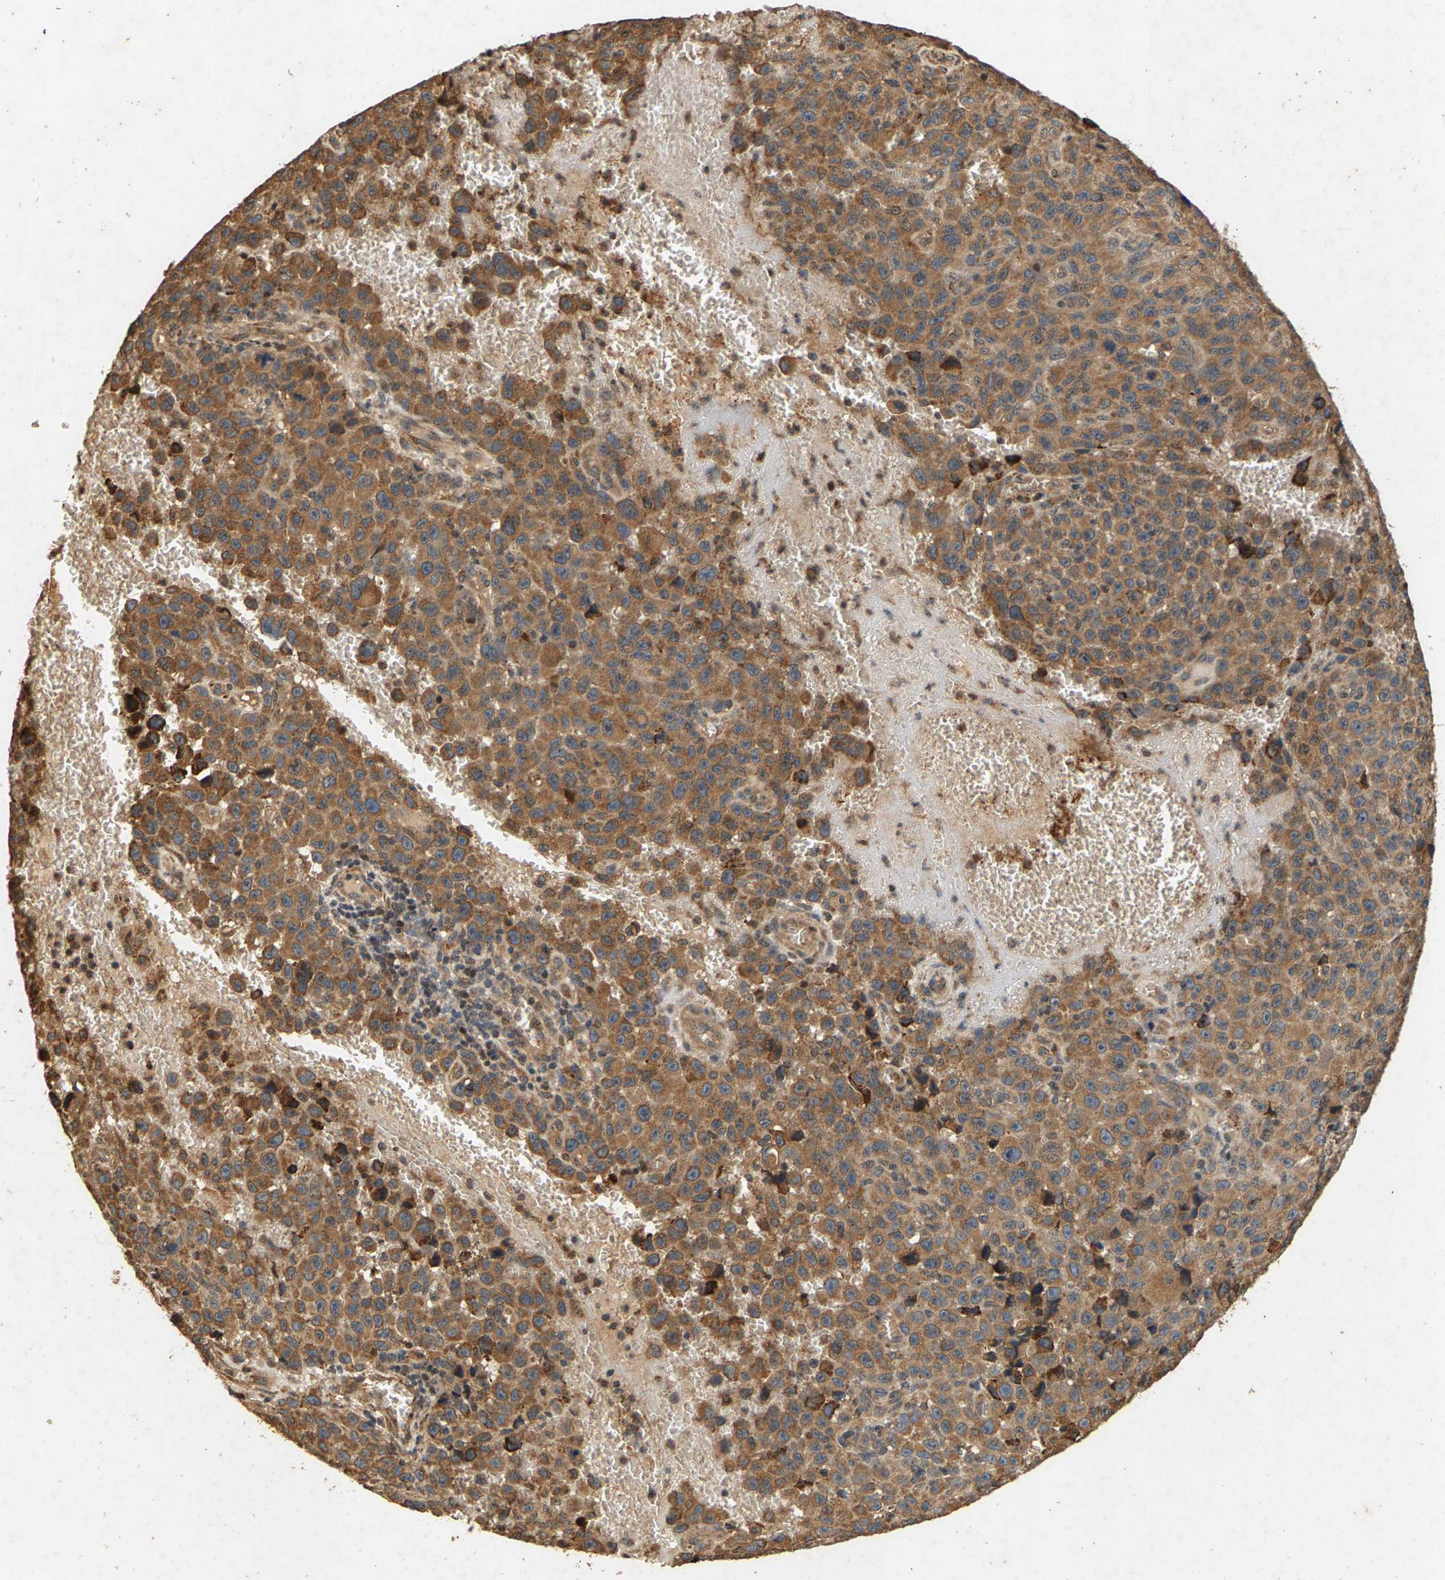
{"staining": {"intensity": "moderate", "quantity": ">75%", "location": "cytoplasmic/membranous"}, "tissue": "melanoma", "cell_type": "Tumor cells", "image_type": "cancer", "snomed": [{"axis": "morphology", "description": "Malignant melanoma, NOS"}, {"axis": "topography", "description": "Skin"}], "caption": "Melanoma tissue shows moderate cytoplasmic/membranous staining in about >75% of tumor cells, visualized by immunohistochemistry.", "gene": "CIDEC", "patient": {"sex": "female", "age": 82}}